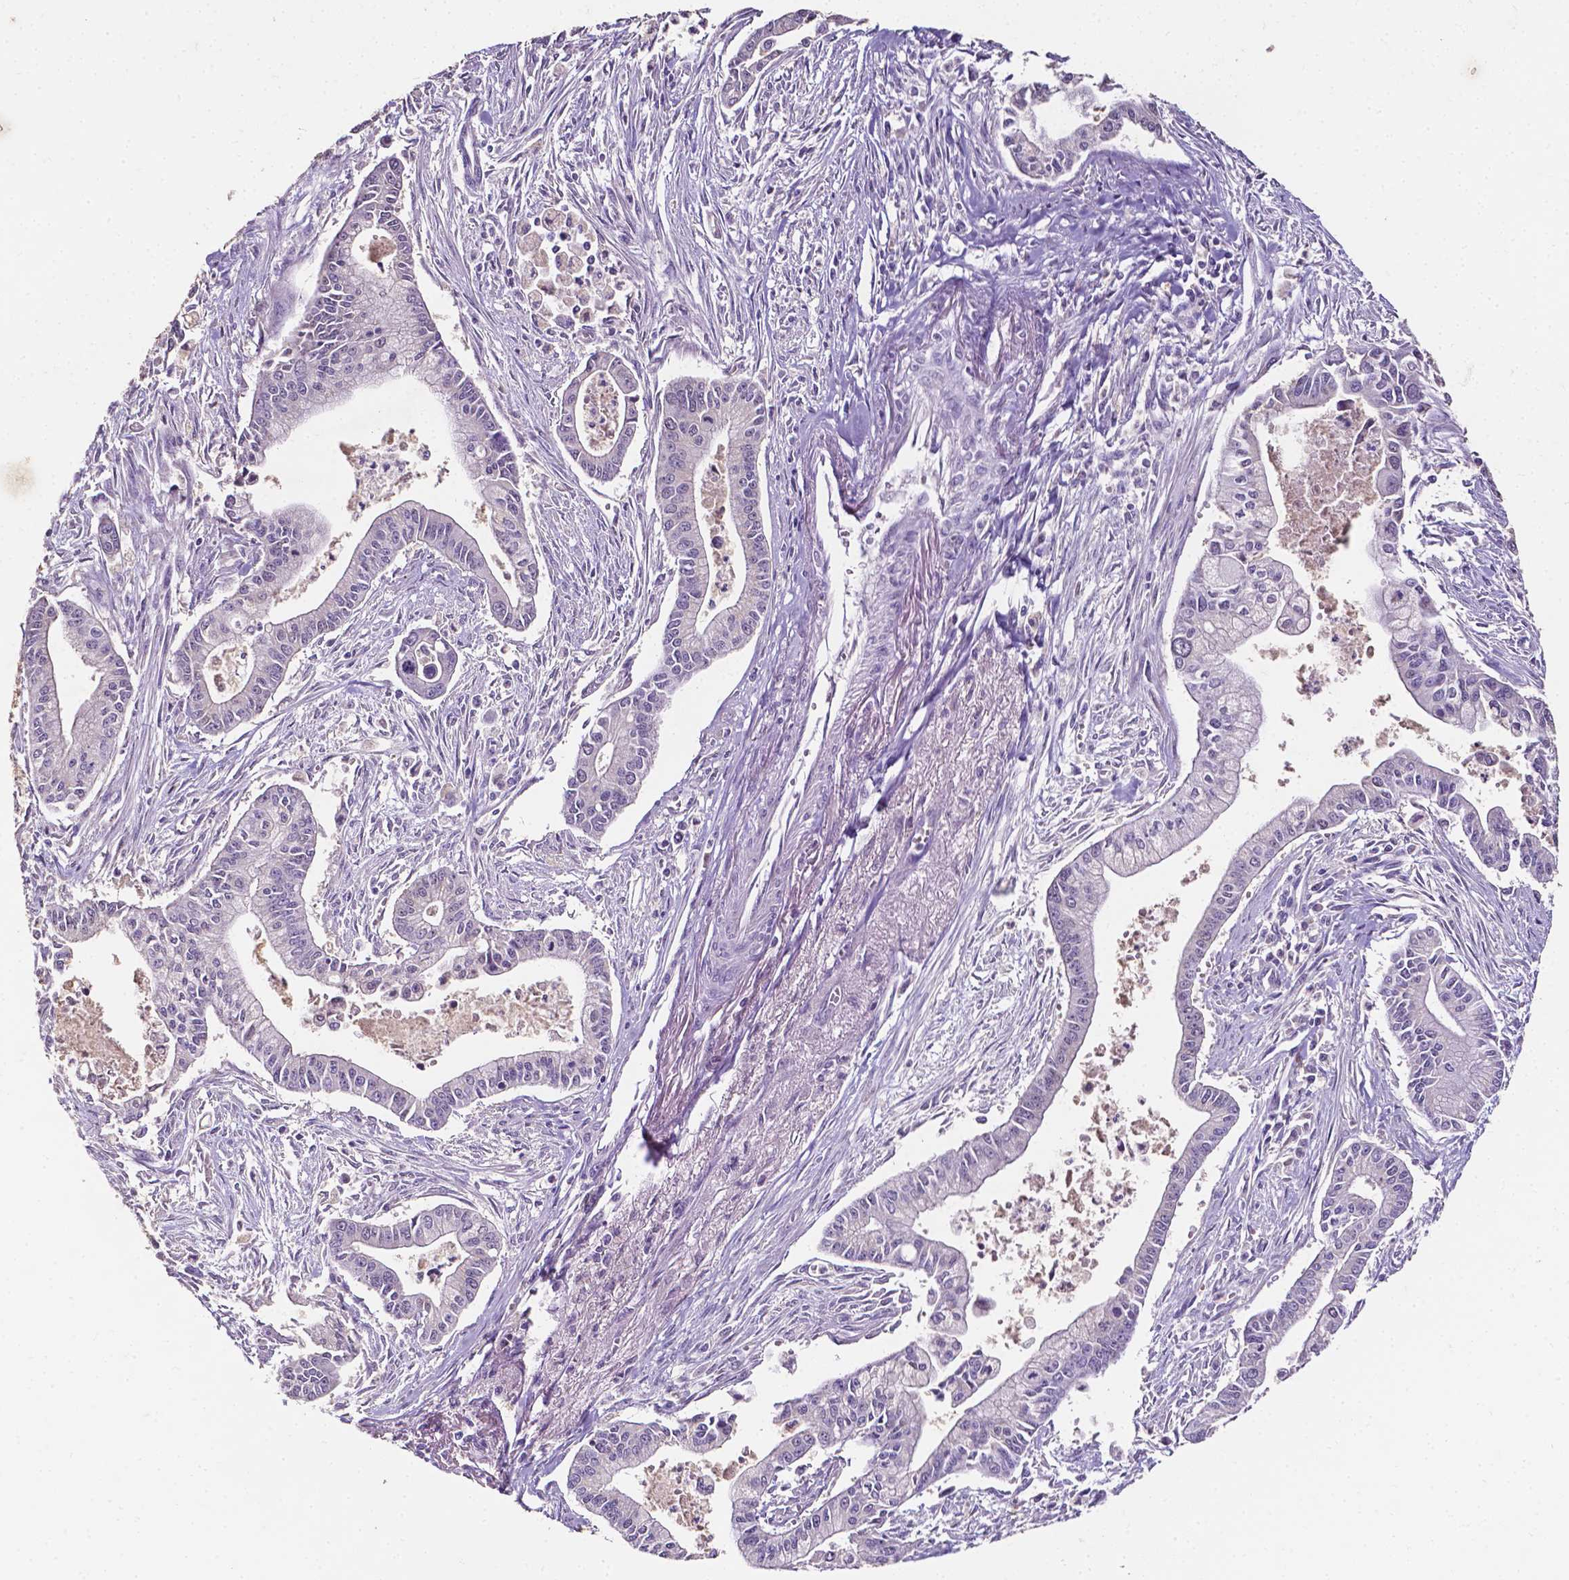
{"staining": {"intensity": "negative", "quantity": "none", "location": "none"}, "tissue": "pancreatic cancer", "cell_type": "Tumor cells", "image_type": "cancer", "snomed": [{"axis": "morphology", "description": "Adenocarcinoma, NOS"}, {"axis": "topography", "description": "Pancreas"}], "caption": "An immunohistochemistry photomicrograph of adenocarcinoma (pancreatic) is shown. There is no staining in tumor cells of adenocarcinoma (pancreatic).", "gene": "PSAT1", "patient": {"sex": "female", "age": 65}}